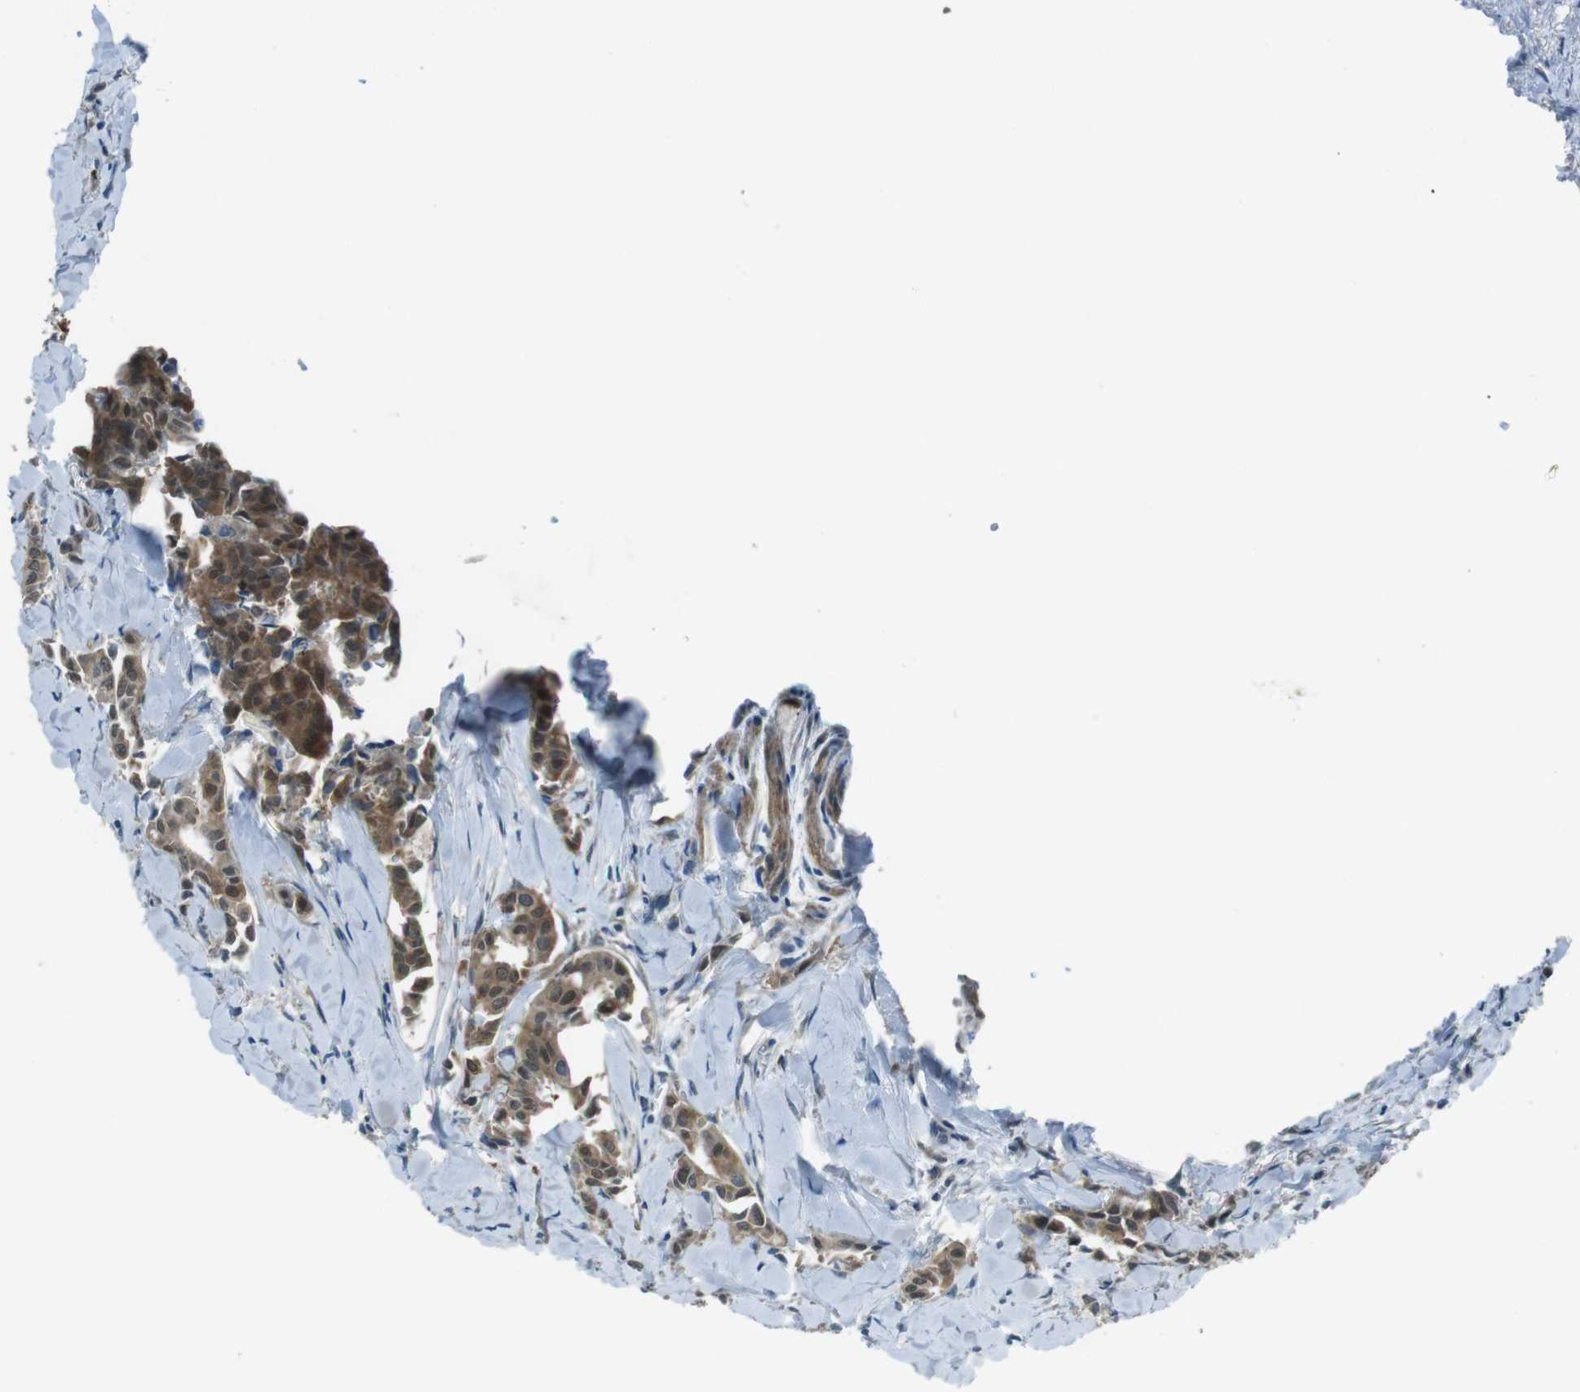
{"staining": {"intensity": "moderate", "quantity": ">75%", "location": "cytoplasmic/membranous,nuclear"}, "tissue": "head and neck cancer", "cell_type": "Tumor cells", "image_type": "cancer", "snomed": [{"axis": "morphology", "description": "Adenocarcinoma, NOS"}, {"axis": "topography", "description": "Salivary gland"}, {"axis": "topography", "description": "Head-Neck"}], "caption": "Tumor cells reveal medium levels of moderate cytoplasmic/membranous and nuclear positivity in approximately >75% of cells in human head and neck cancer (adenocarcinoma).", "gene": "MFAP3", "patient": {"sex": "female", "age": 59}}